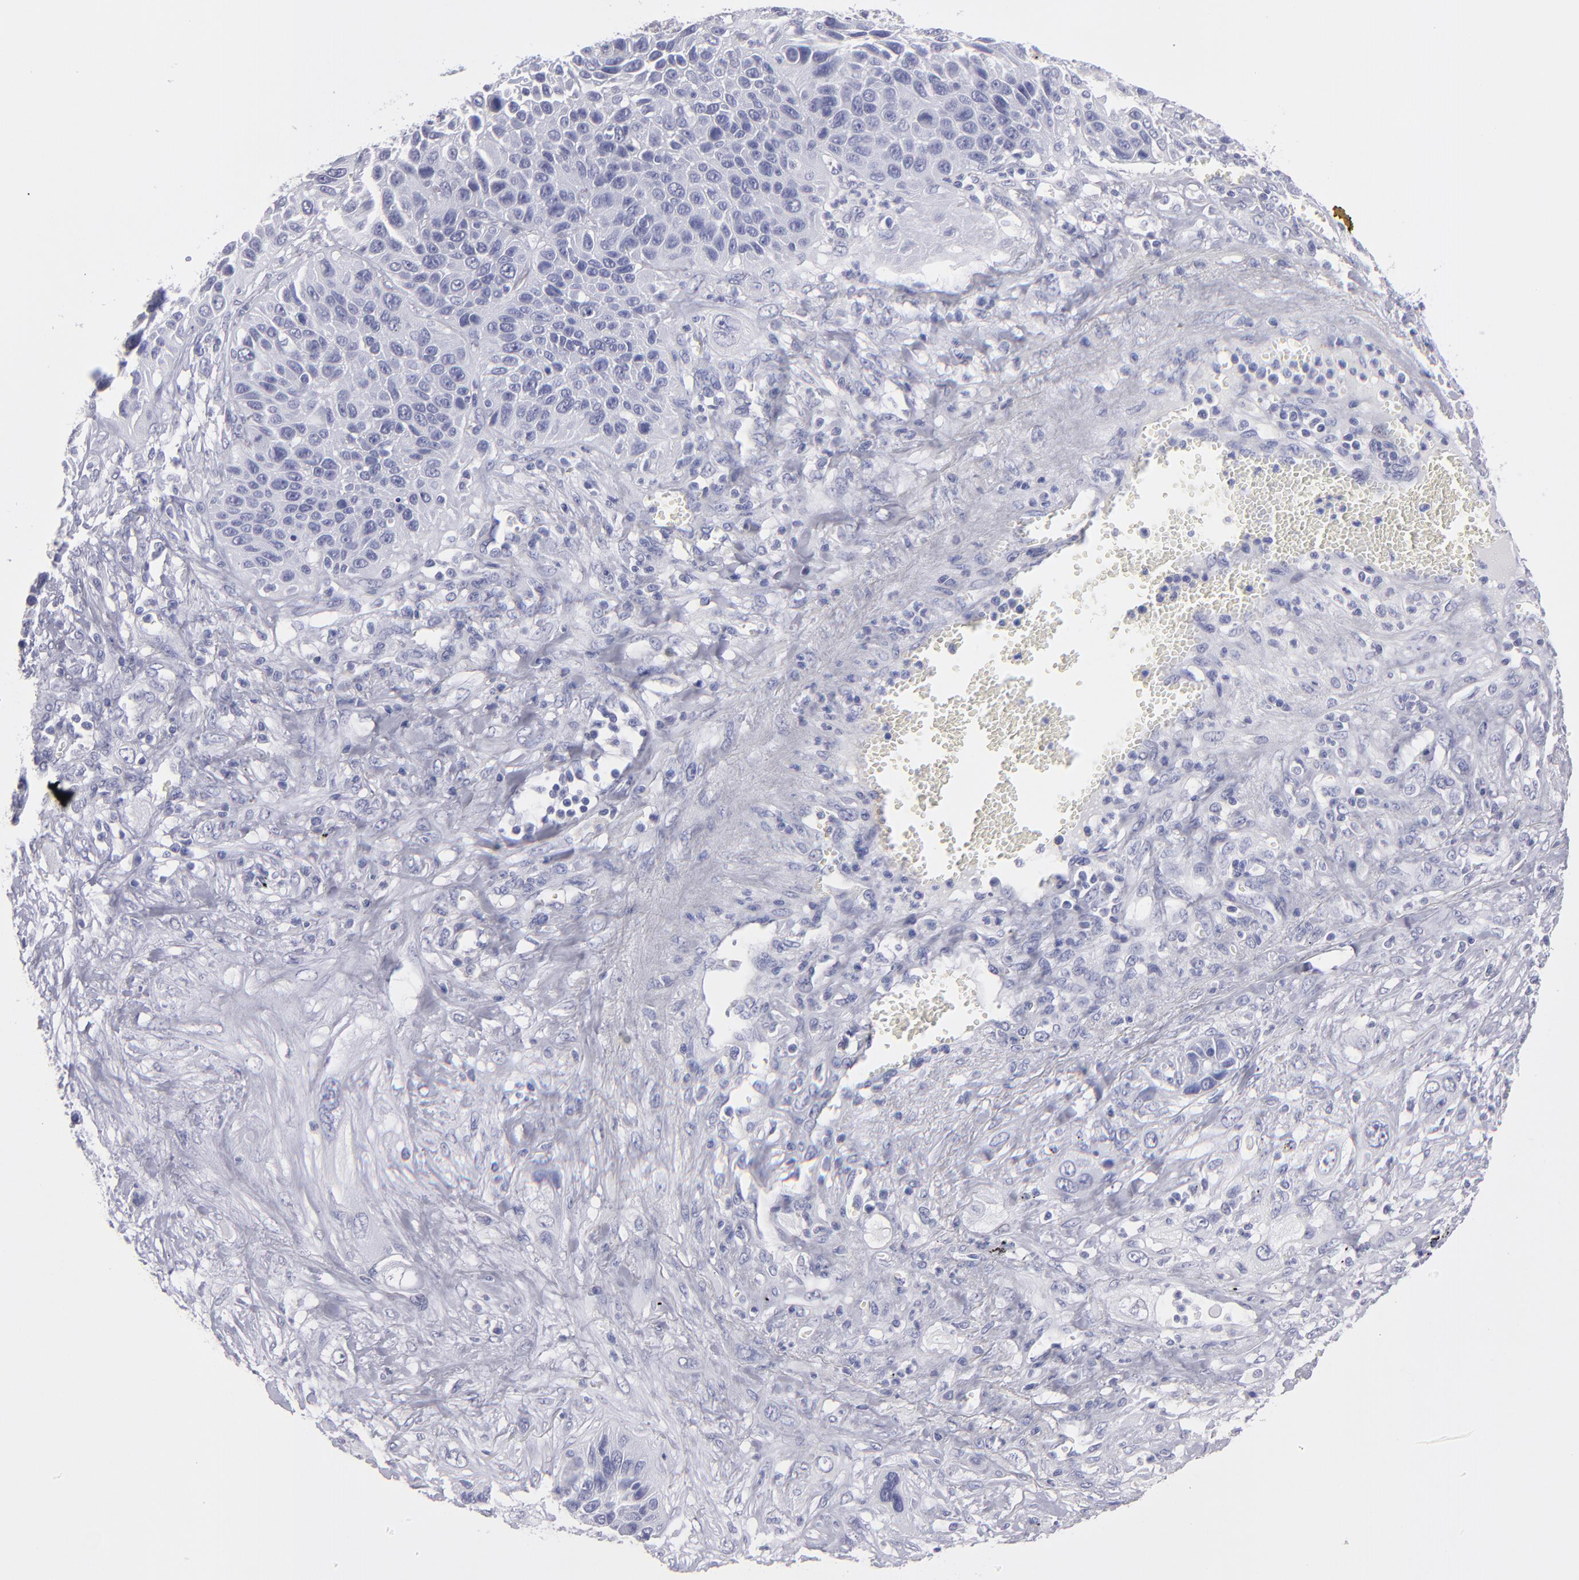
{"staining": {"intensity": "negative", "quantity": "none", "location": "none"}, "tissue": "lung cancer", "cell_type": "Tumor cells", "image_type": "cancer", "snomed": [{"axis": "morphology", "description": "Squamous cell carcinoma, NOS"}, {"axis": "topography", "description": "Lung"}], "caption": "Image shows no protein positivity in tumor cells of squamous cell carcinoma (lung) tissue.", "gene": "MB", "patient": {"sex": "female", "age": 76}}